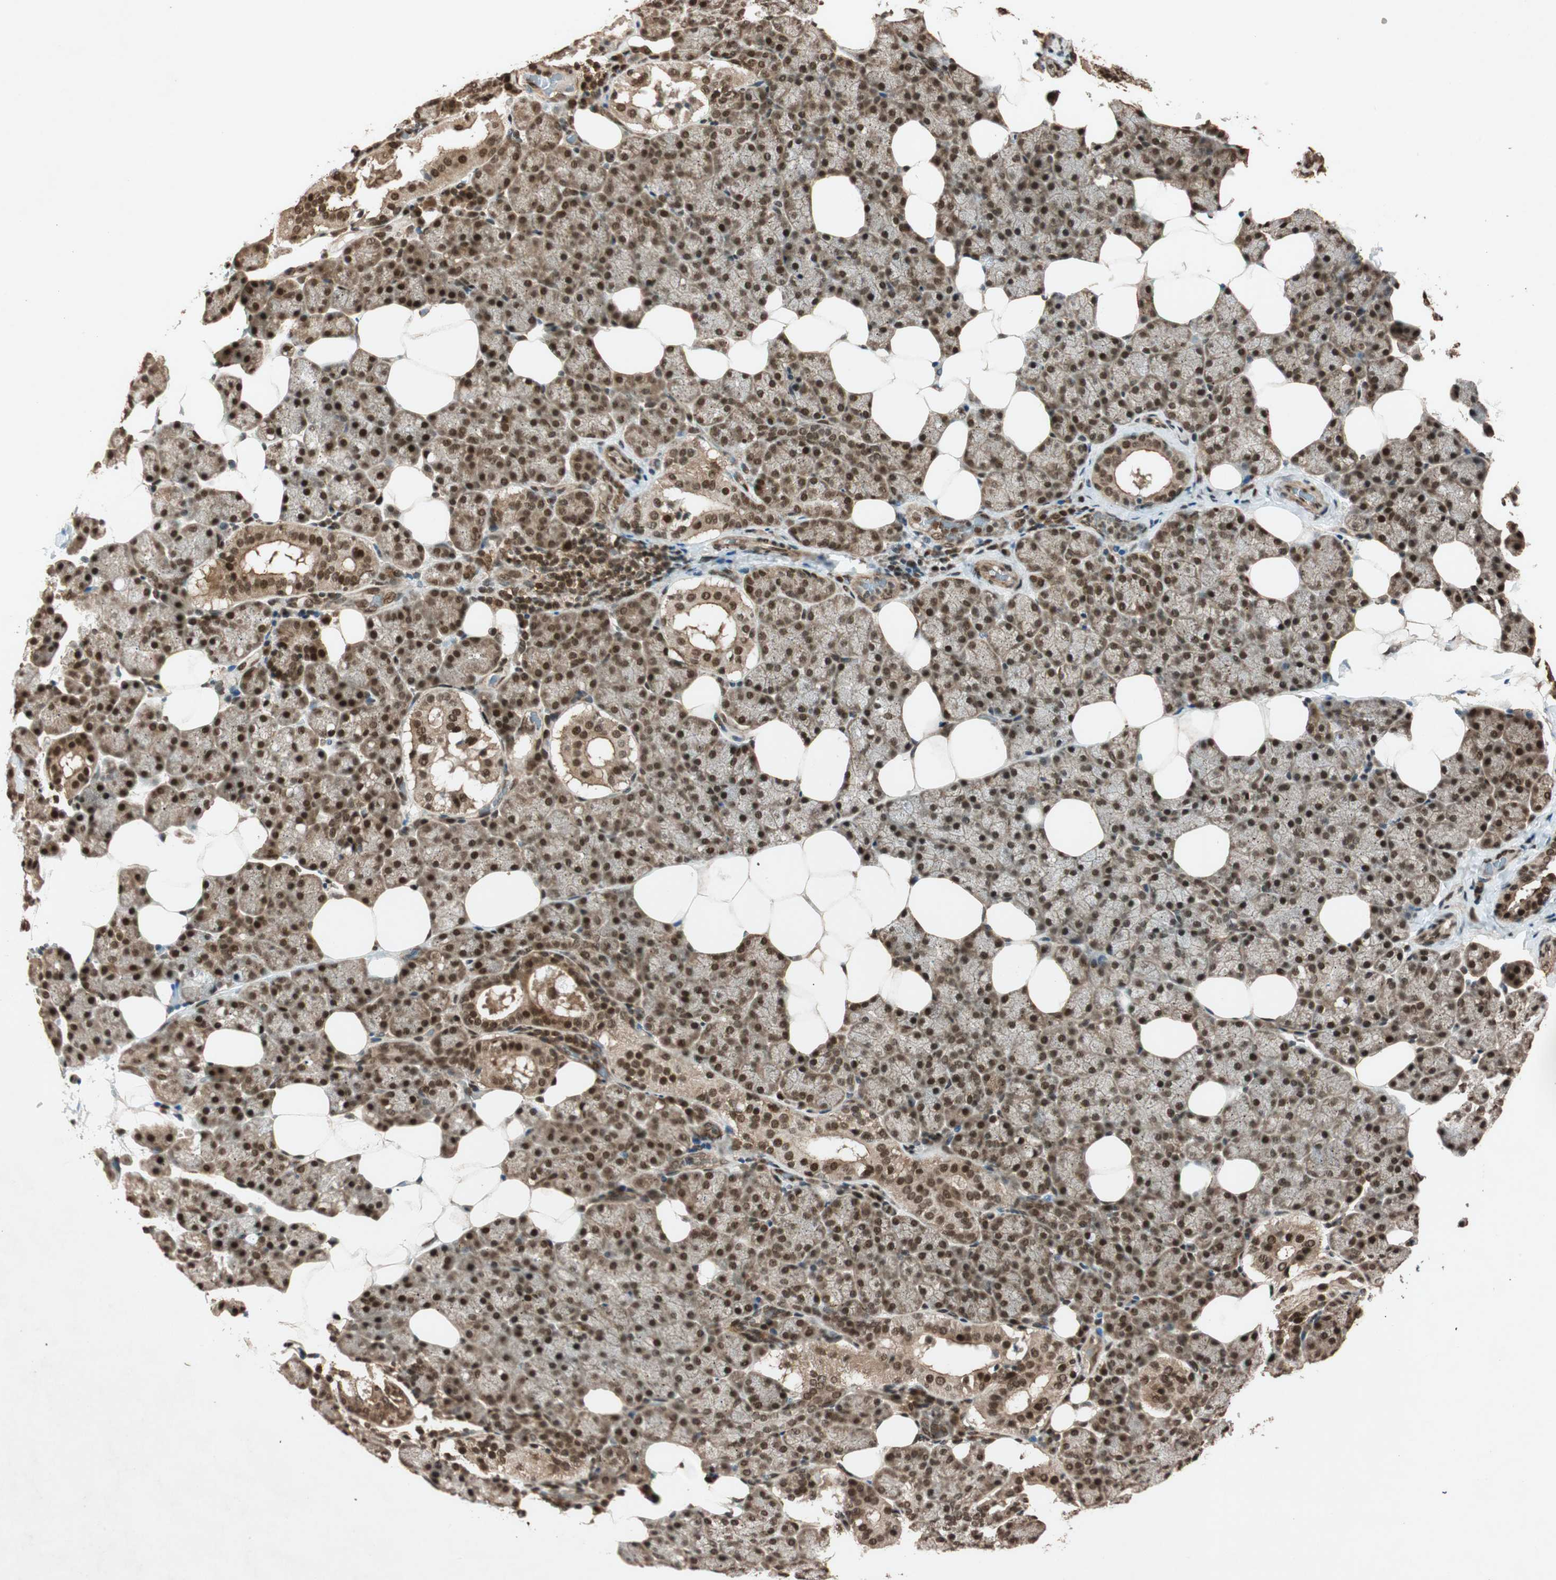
{"staining": {"intensity": "strong", "quantity": ">75%", "location": "nuclear"}, "tissue": "salivary gland", "cell_type": "Glandular cells", "image_type": "normal", "snomed": [{"axis": "morphology", "description": "Normal tissue, NOS"}, {"axis": "topography", "description": "Lymph node"}, {"axis": "topography", "description": "Salivary gland"}], "caption": "This image demonstrates immunohistochemistry staining of benign salivary gland, with high strong nuclear staining in approximately >75% of glandular cells.", "gene": "ALKBH5", "patient": {"sex": "male", "age": 8}}